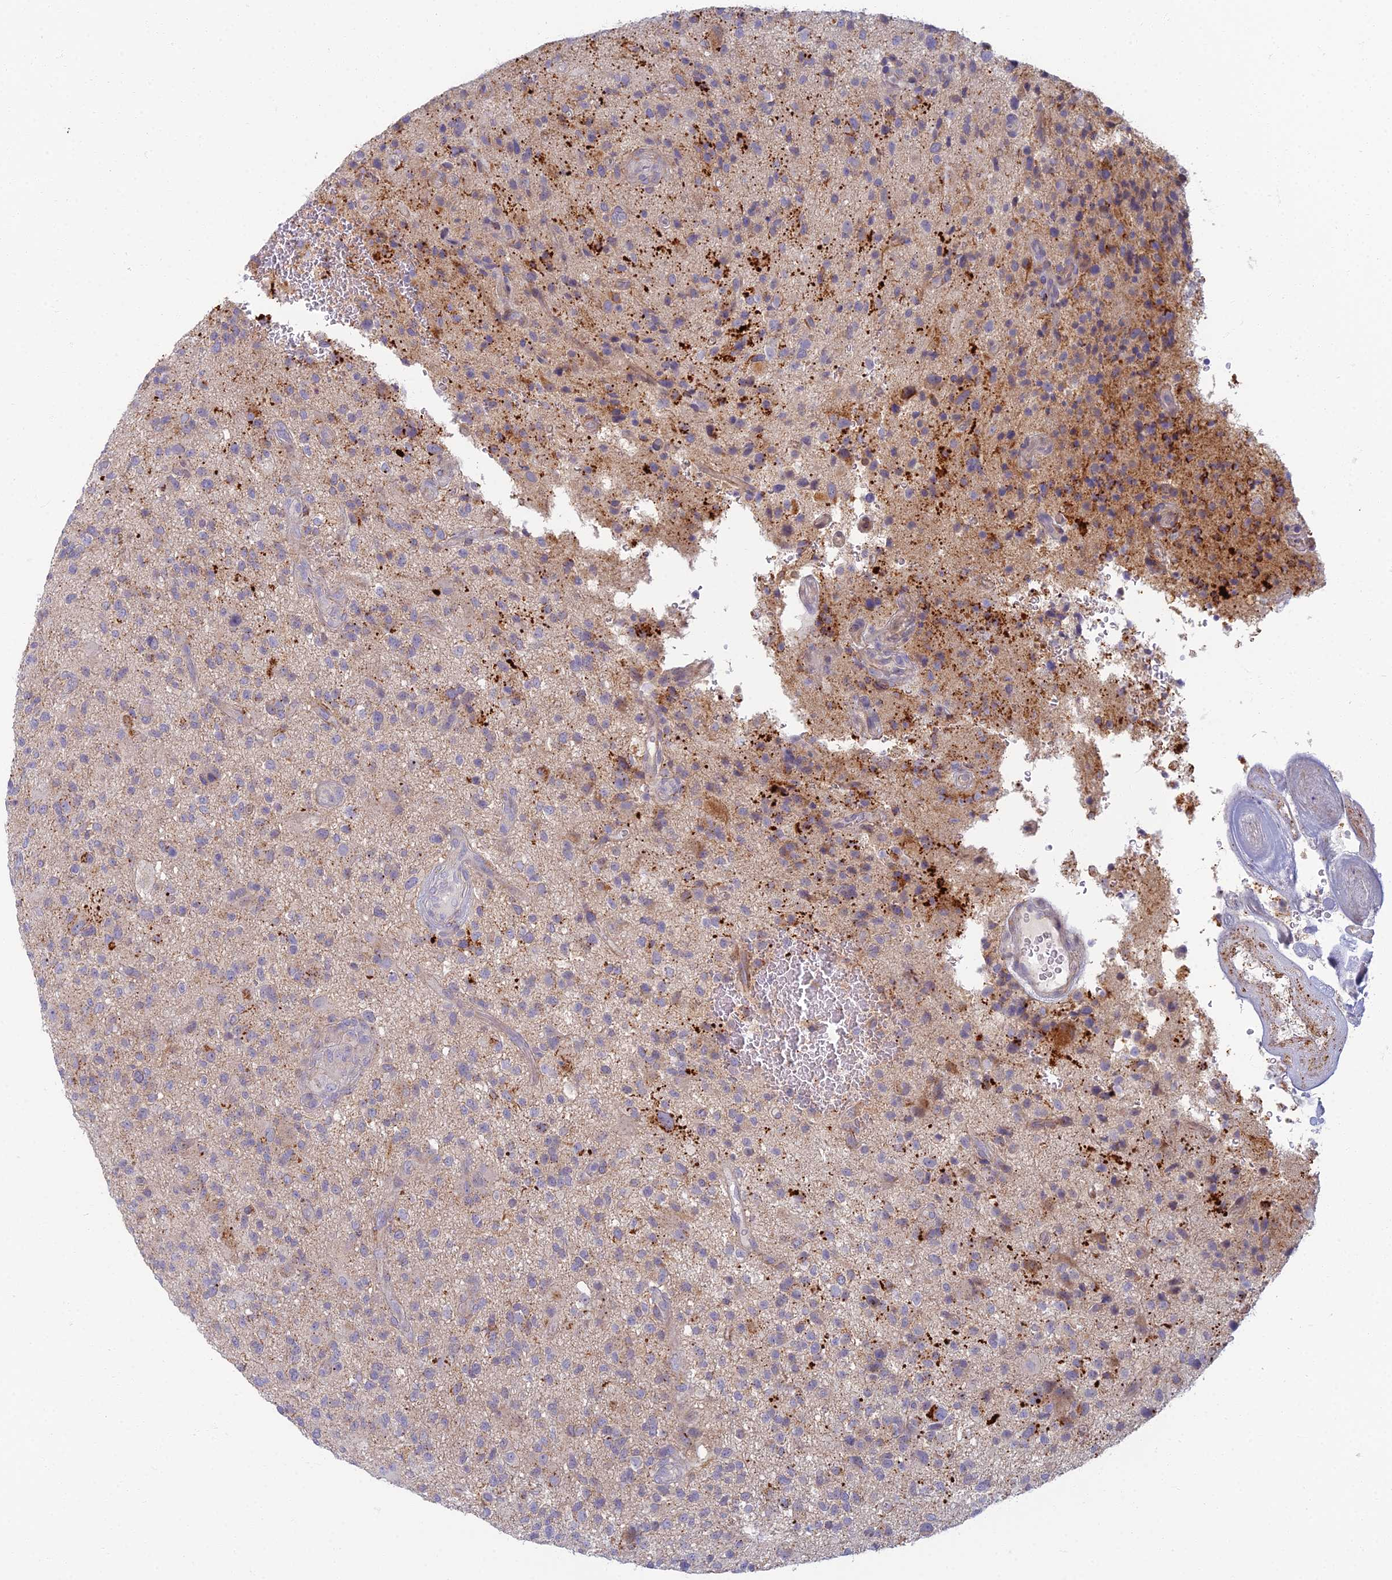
{"staining": {"intensity": "negative", "quantity": "none", "location": "none"}, "tissue": "glioma", "cell_type": "Tumor cells", "image_type": "cancer", "snomed": [{"axis": "morphology", "description": "Glioma, malignant, High grade"}, {"axis": "topography", "description": "Brain"}], "caption": "The photomicrograph displays no staining of tumor cells in malignant glioma (high-grade).", "gene": "CHMP4B", "patient": {"sex": "male", "age": 47}}